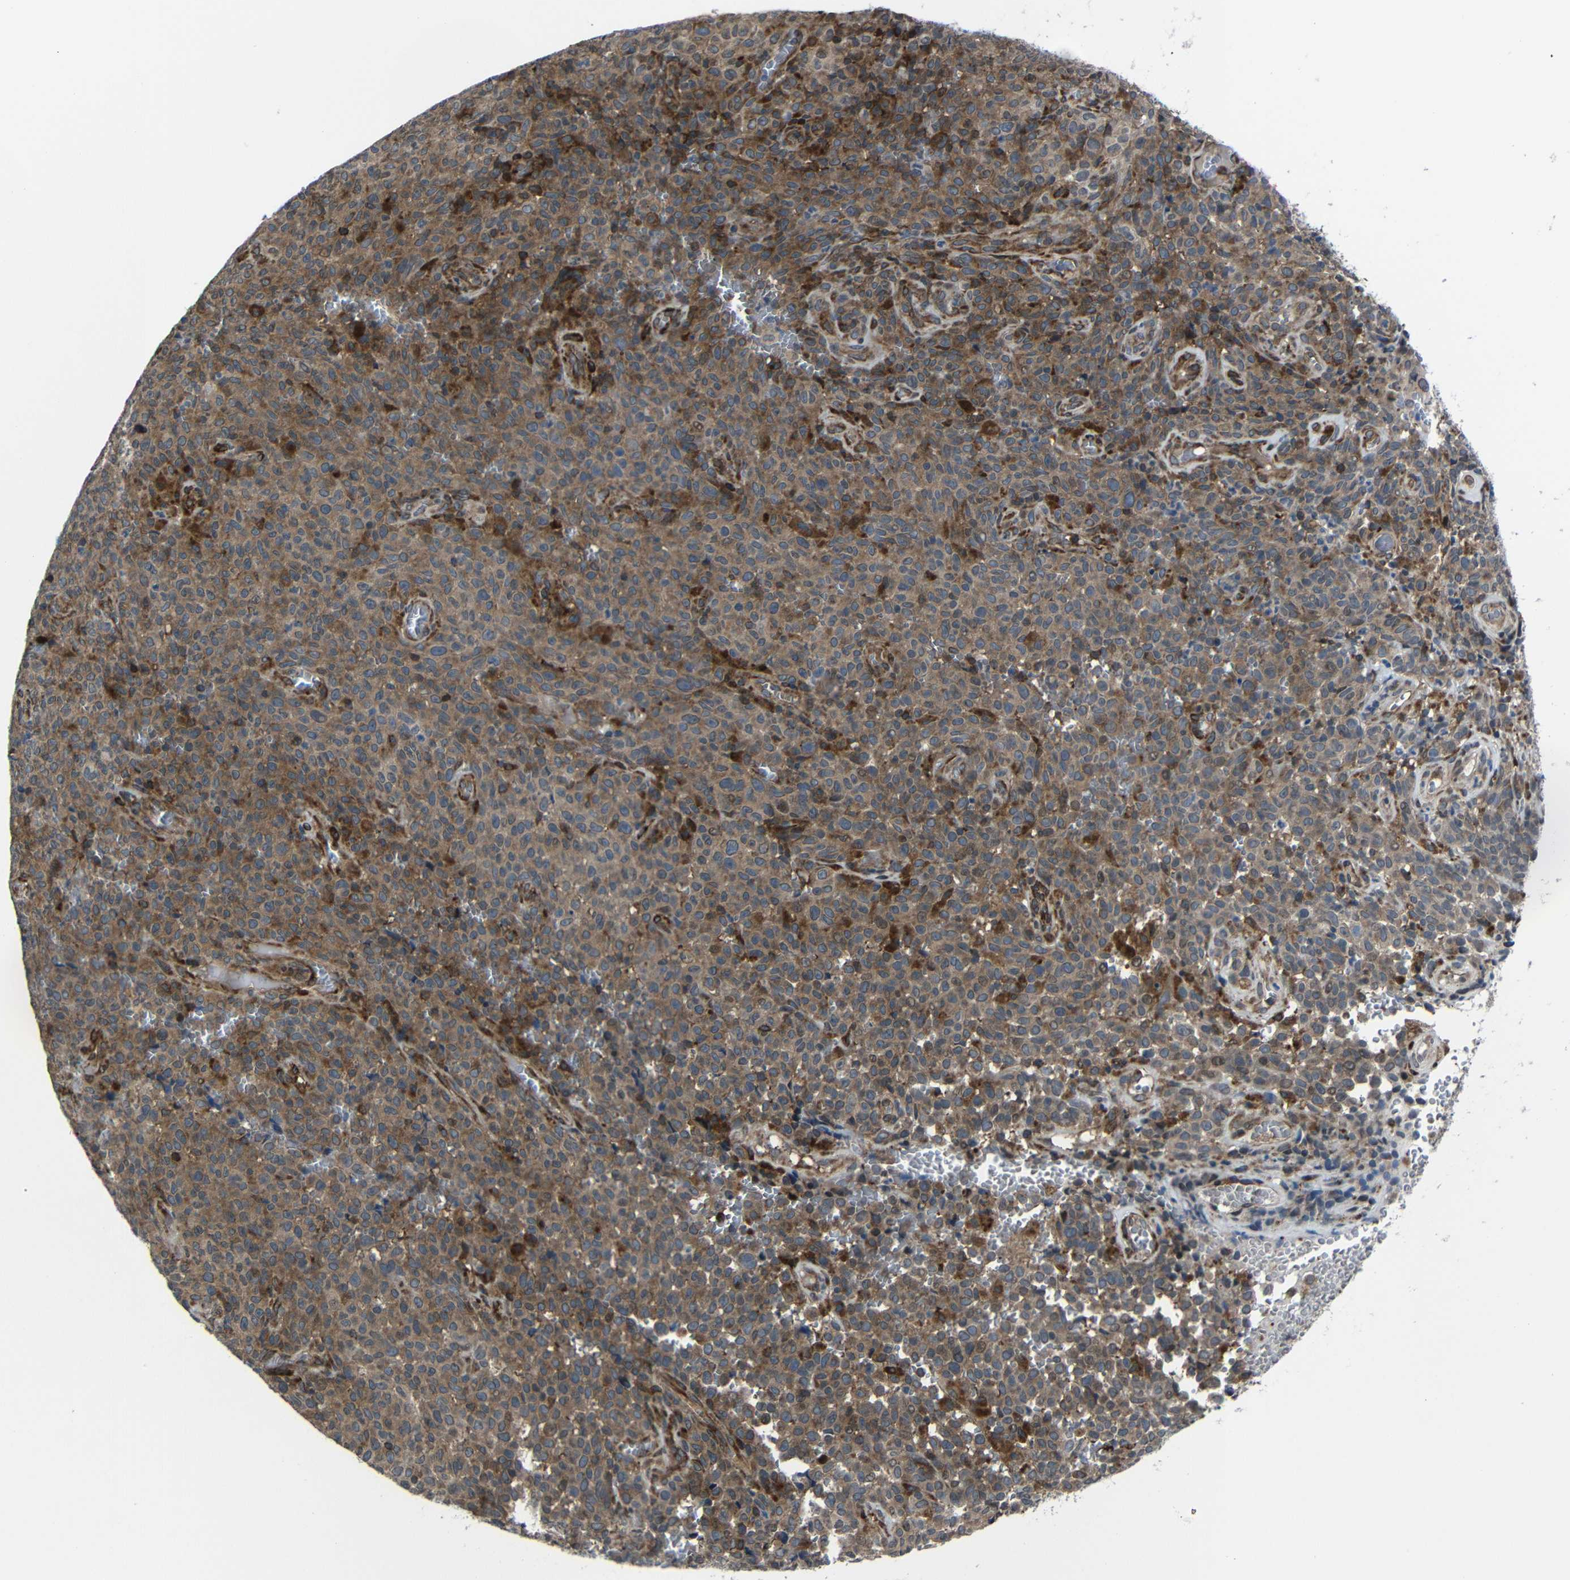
{"staining": {"intensity": "moderate", "quantity": ">75%", "location": "cytoplasmic/membranous"}, "tissue": "melanoma", "cell_type": "Tumor cells", "image_type": "cancer", "snomed": [{"axis": "morphology", "description": "Malignant melanoma, NOS"}, {"axis": "topography", "description": "Skin"}], "caption": "Human melanoma stained with a protein marker shows moderate staining in tumor cells.", "gene": "KIAA0513", "patient": {"sex": "female", "age": 82}}